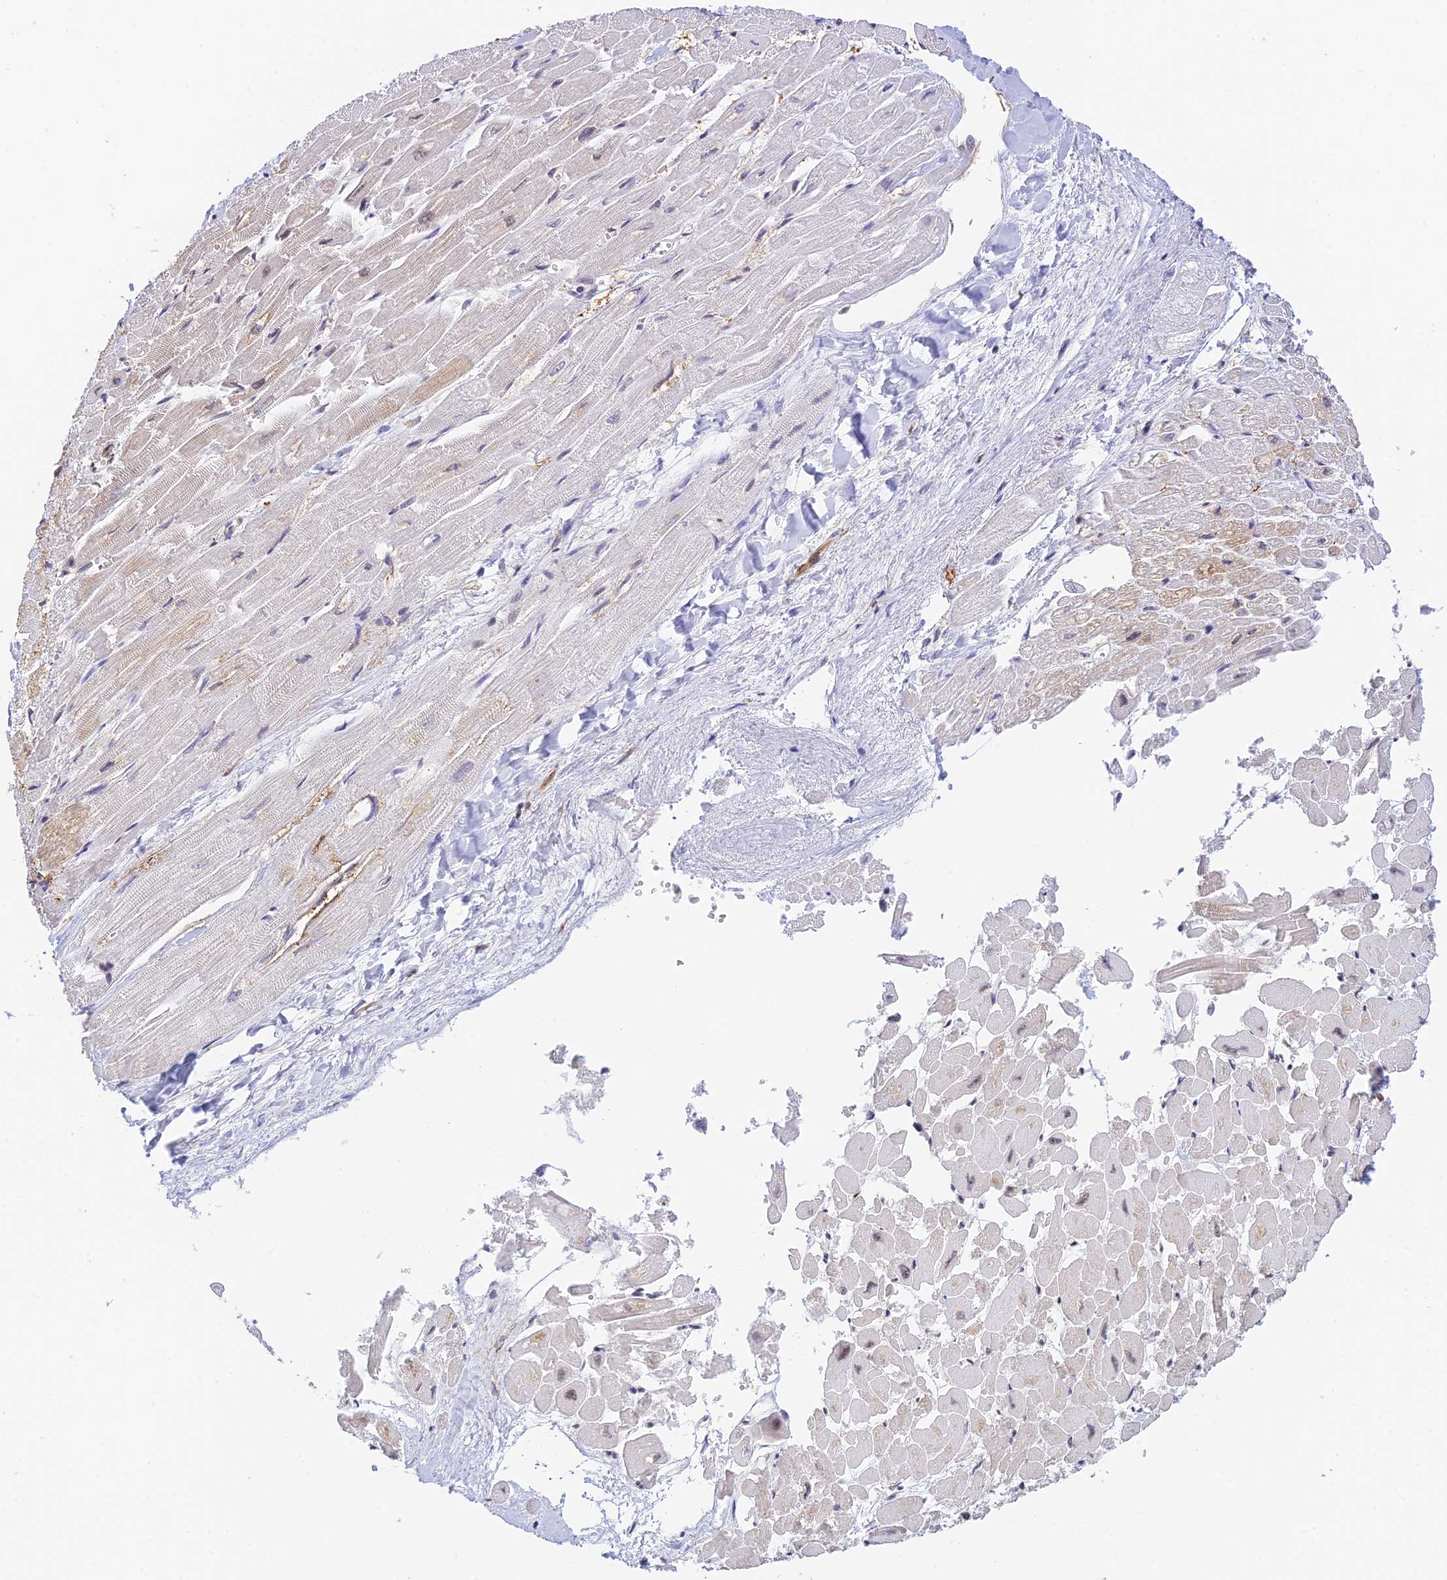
{"staining": {"intensity": "moderate", "quantity": "25%-75%", "location": "nuclear"}, "tissue": "heart muscle", "cell_type": "Cardiomyocytes", "image_type": "normal", "snomed": [{"axis": "morphology", "description": "Normal tissue, NOS"}, {"axis": "topography", "description": "Heart"}], "caption": "IHC staining of benign heart muscle, which demonstrates medium levels of moderate nuclear expression in about 25%-75% of cardiomyocytes indicating moderate nuclear protein expression. The staining was performed using DAB (3,3'-diaminobenzidine) (brown) for protein detection and nuclei were counterstained in hematoxylin (blue).", "gene": "THAP11", "patient": {"sex": "male", "age": 54}}